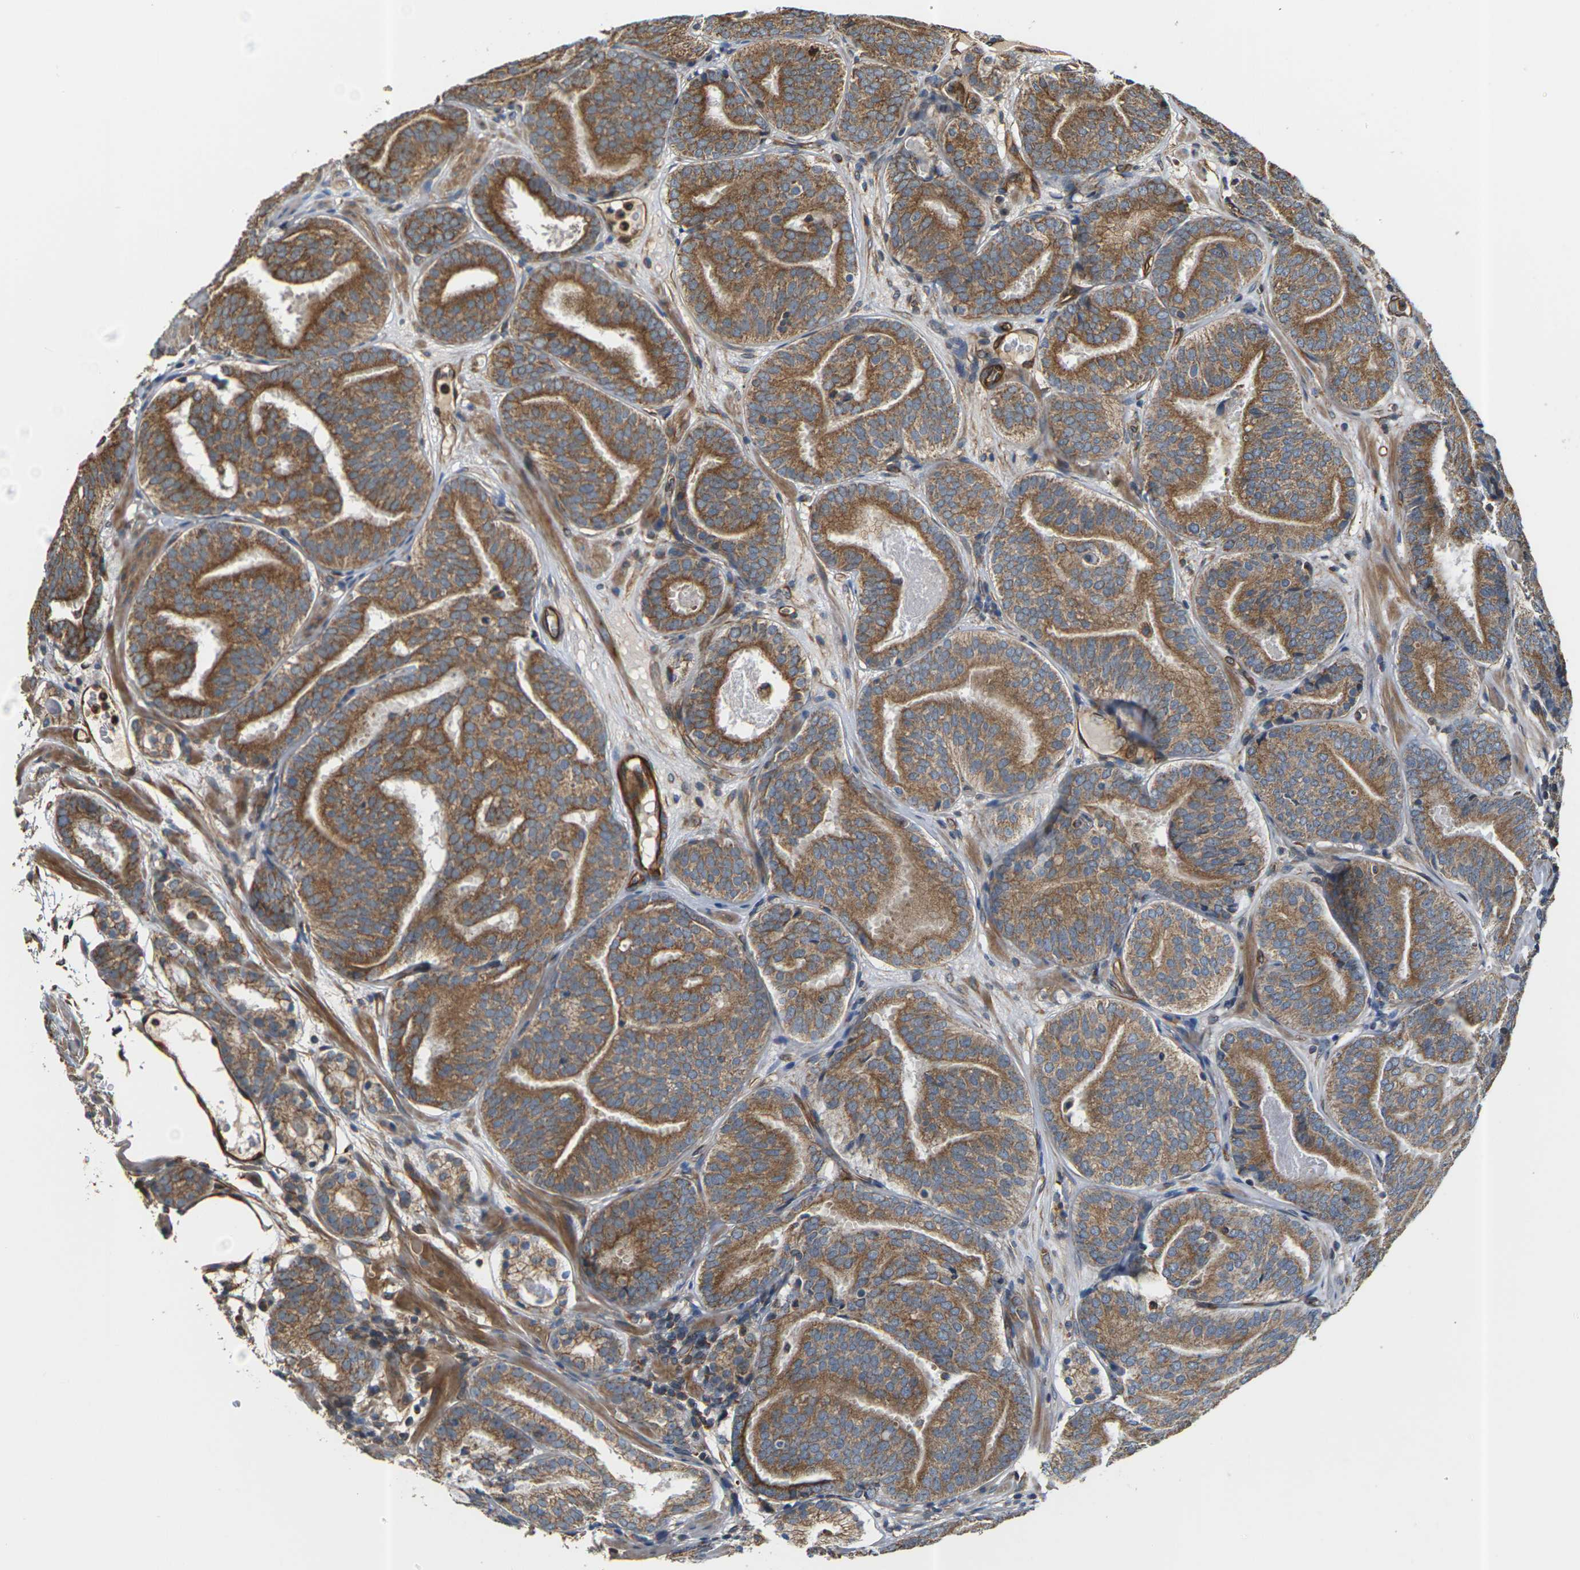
{"staining": {"intensity": "moderate", "quantity": ">75%", "location": "cytoplasmic/membranous"}, "tissue": "prostate cancer", "cell_type": "Tumor cells", "image_type": "cancer", "snomed": [{"axis": "morphology", "description": "Adenocarcinoma, Low grade"}, {"axis": "topography", "description": "Prostate"}], "caption": "High-power microscopy captured an immunohistochemistry image of prostate low-grade adenocarcinoma, revealing moderate cytoplasmic/membranous expression in about >75% of tumor cells.", "gene": "PCDHB4", "patient": {"sex": "male", "age": 69}}